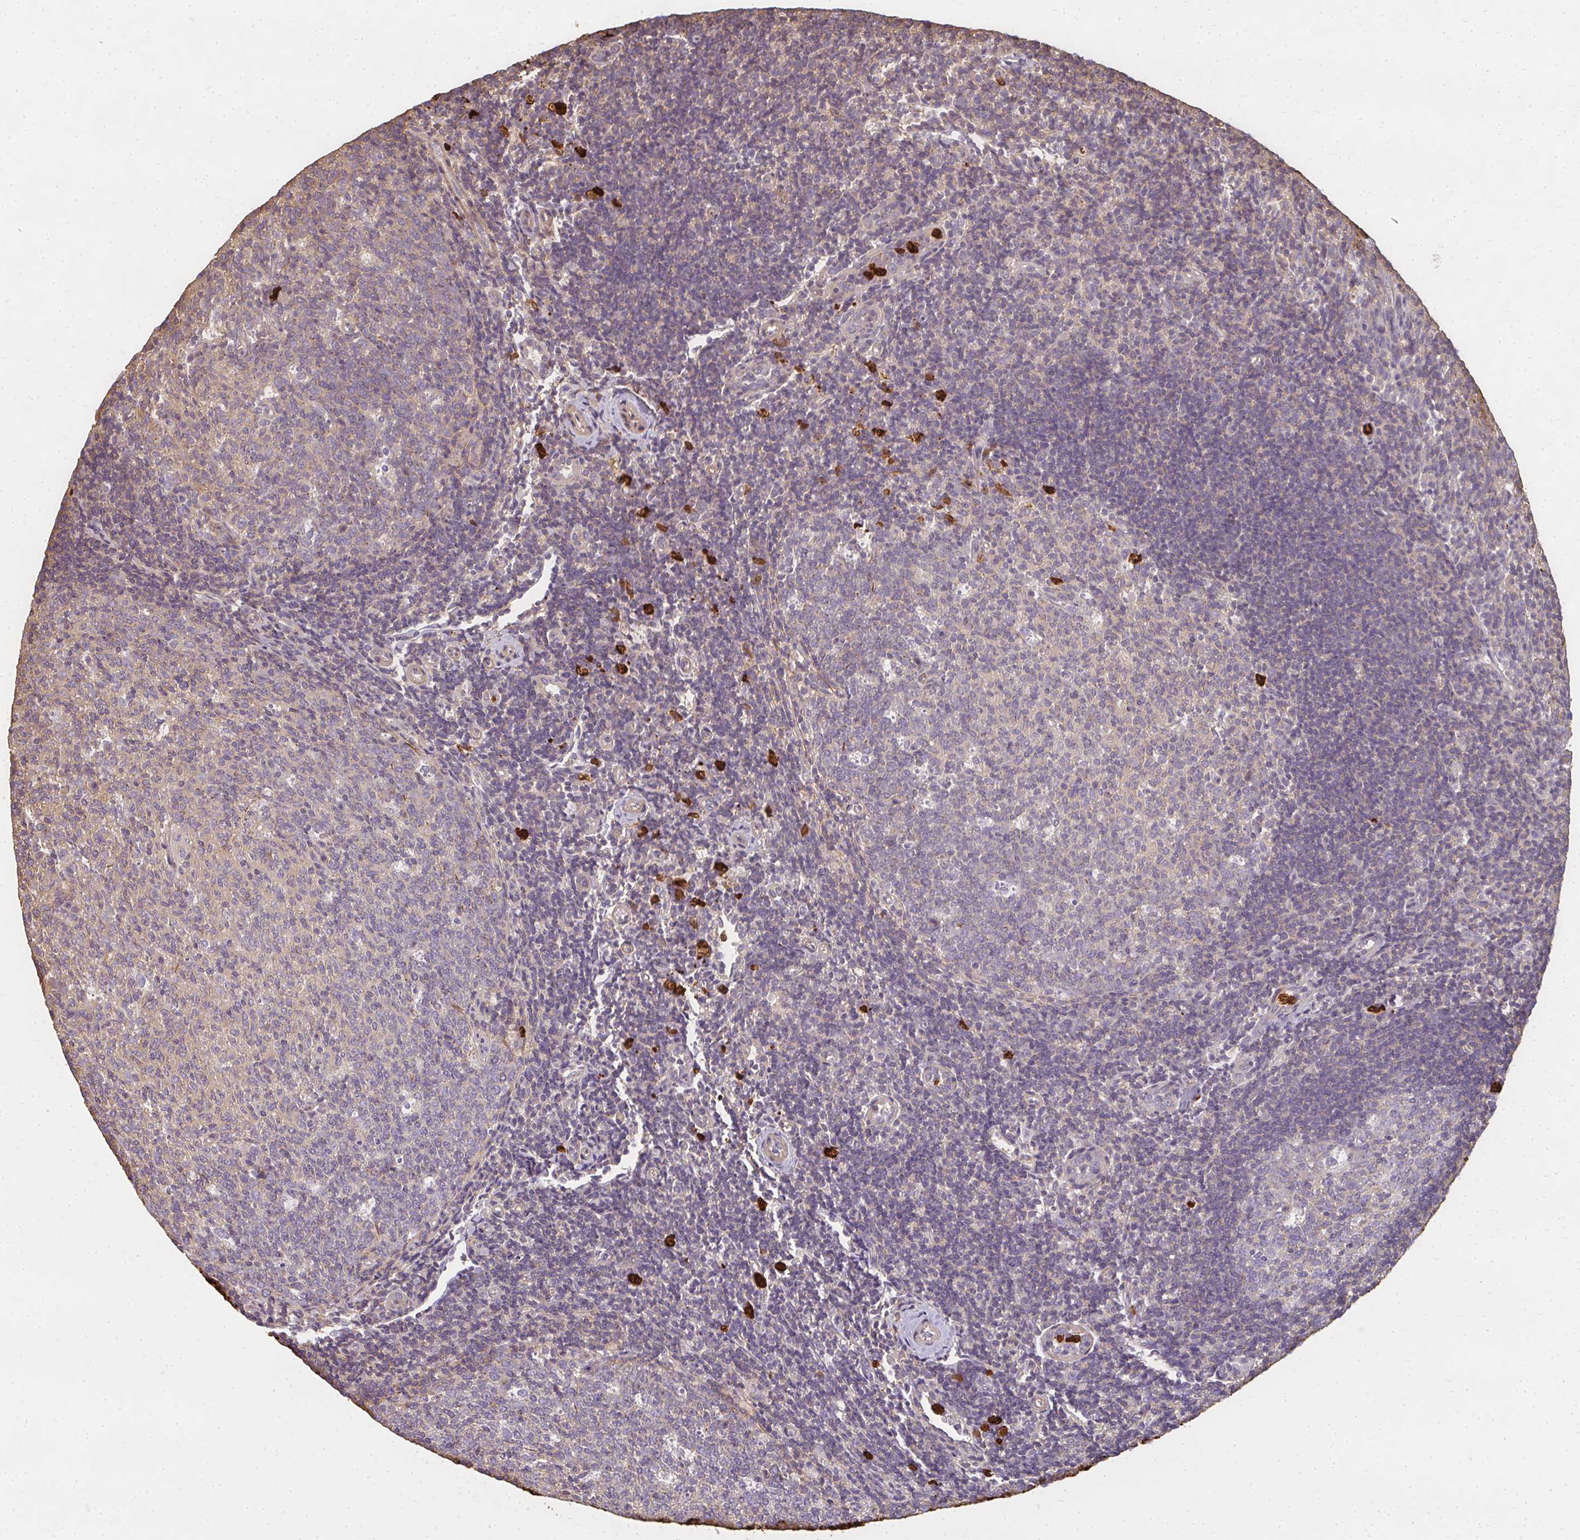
{"staining": {"intensity": "weak", "quantity": "25%-75%", "location": "cytoplasmic/membranous"}, "tissue": "tonsil", "cell_type": "Germinal center cells", "image_type": "normal", "snomed": [{"axis": "morphology", "description": "Normal tissue, NOS"}, {"axis": "topography", "description": "Tonsil"}], "caption": "Germinal center cells demonstrate weak cytoplasmic/membranous expression in about 25%-75% of cells in benign tonsil.", "gene": "CNTRL", "patient": {"sex": "female", "age": 10}}